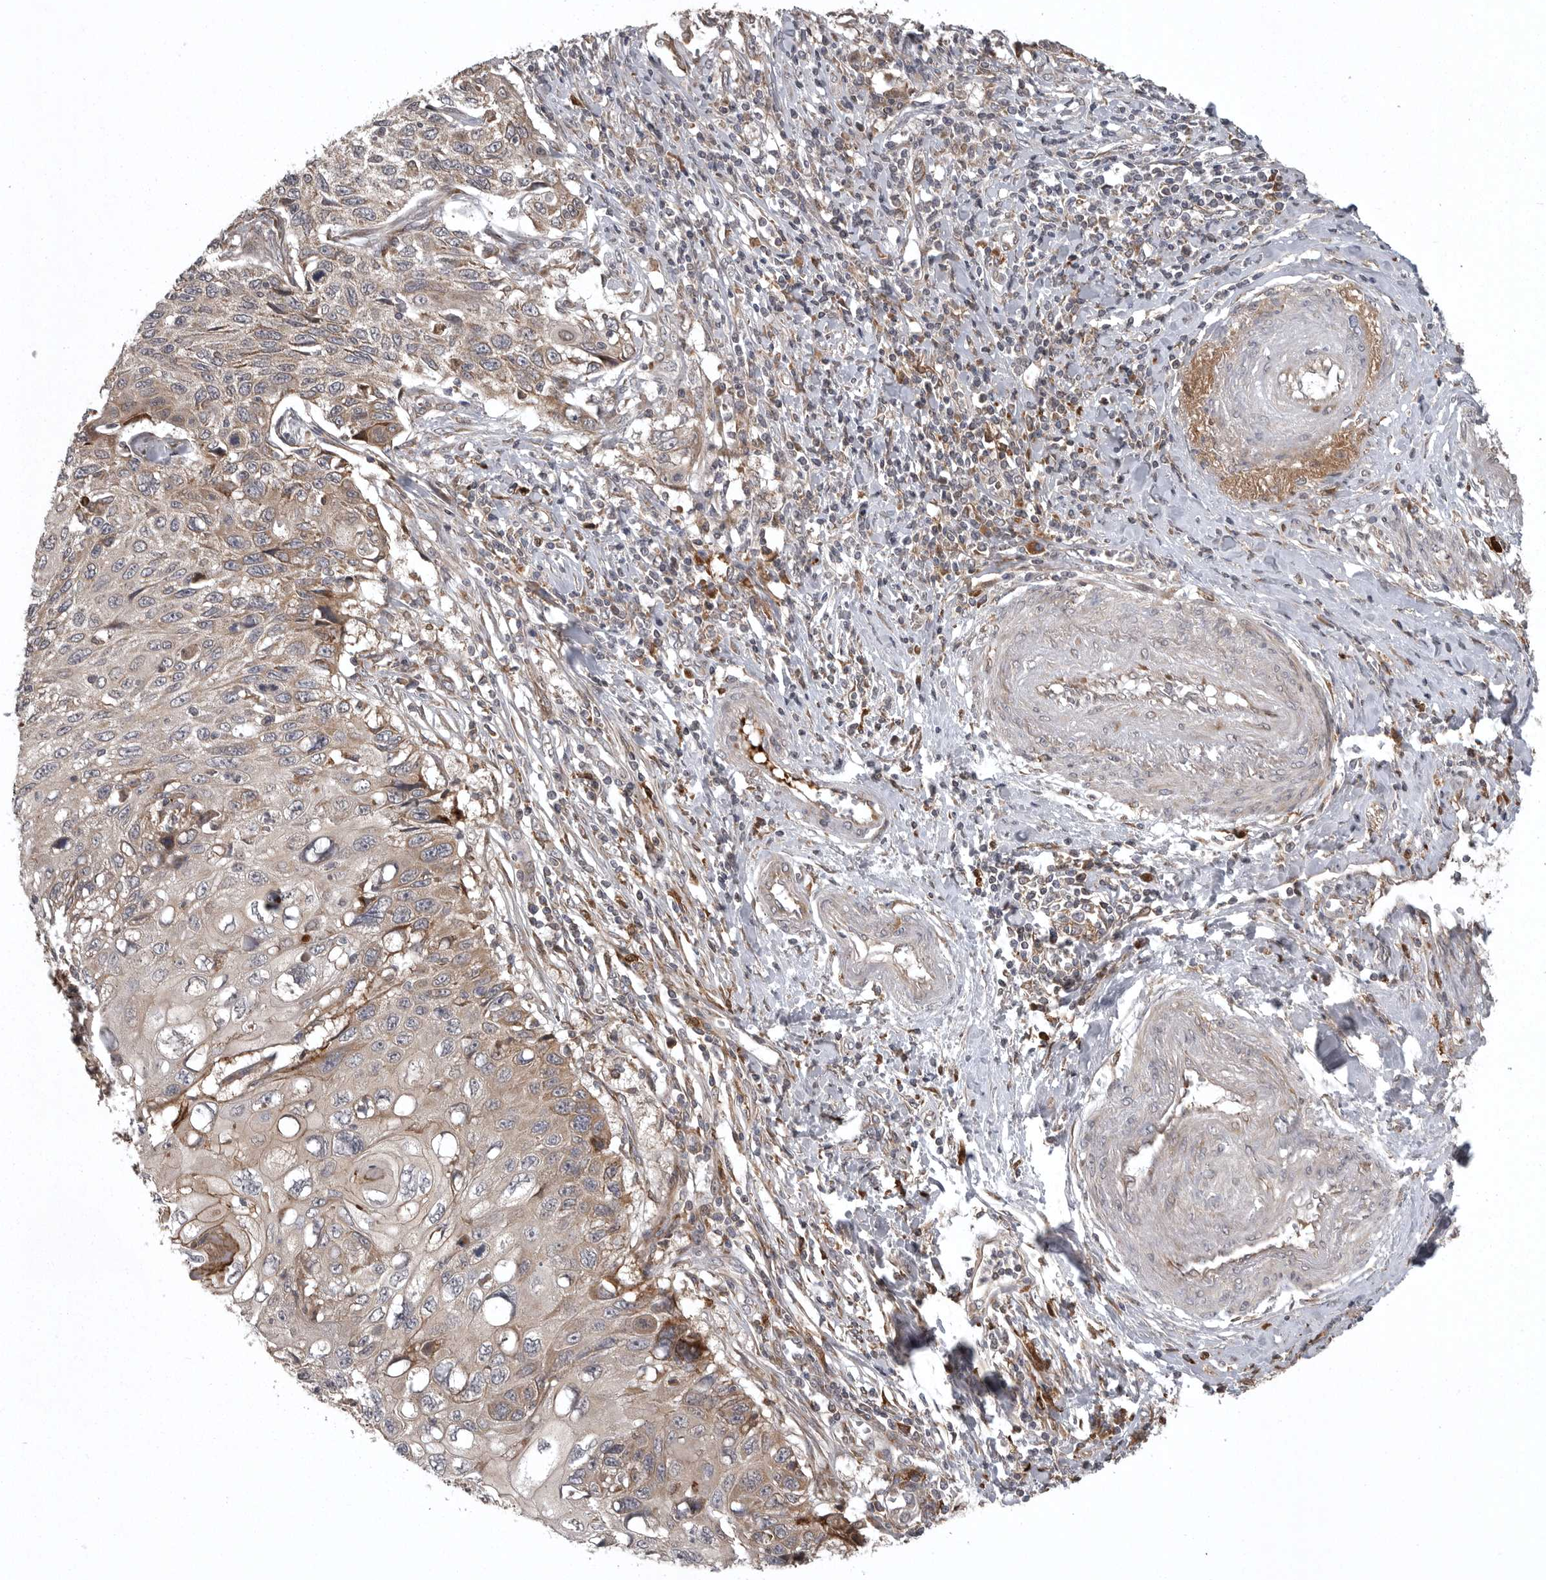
{"staining": {"intensity": "weak", "quantity": "<25%", "location": "cytoplasmic/membranous"}, "tissue": "cervical cancer", "cell_type": "Tumor cells", "image_type": "cancer", "snomed": [{"axis": "morphology", "description": "Squamous cell carcinoma, NOS"}, {"axis": "topography", "description": "Cervix"}], "caption": "Human squamous cell carcinoma (cervical) stained for a protein using immunohistochemistry (IHC) shows no expression in tumor cells.", "gene": "GPR31", "patient": {"sex": "female", "age": 70}}